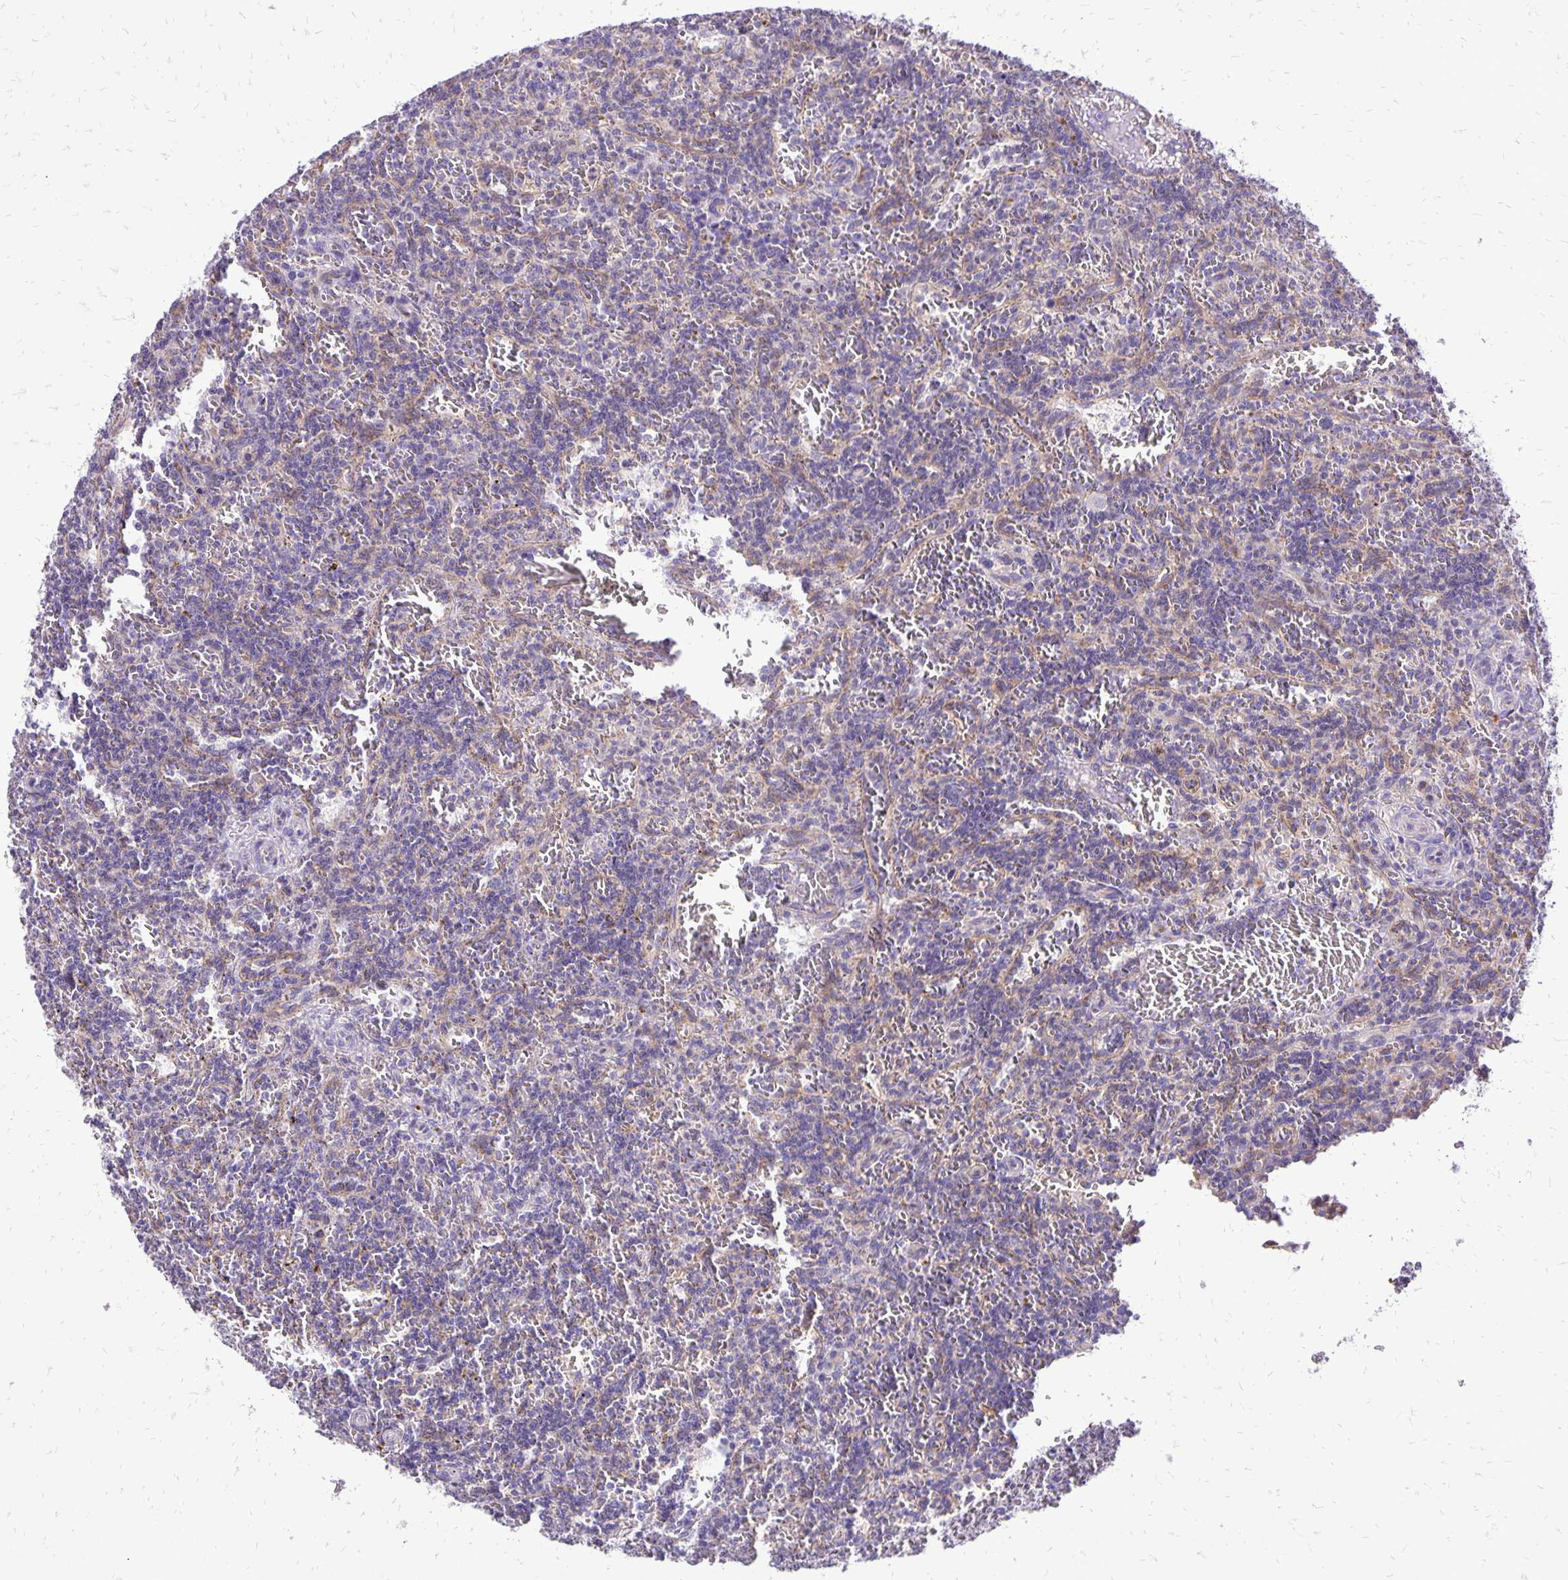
{"staining": {"intensity": "negative", "quantity": "none", "location": "none"}, "tissue": "lymphoma", "cell_type": "Tumor cells", "image_type": "cancer", "snomed": [{"axis": "morphology", "description": "Malignant lymphoma, non-Hodgkin's type, Low grade"}, {"axis": "topography", "description": "Spleen"}], "caption": "There is no significant expression in tumor cells of lymphoma.", "gene": "EIF5A", "patient": {"sex": "male", "age": 73}}